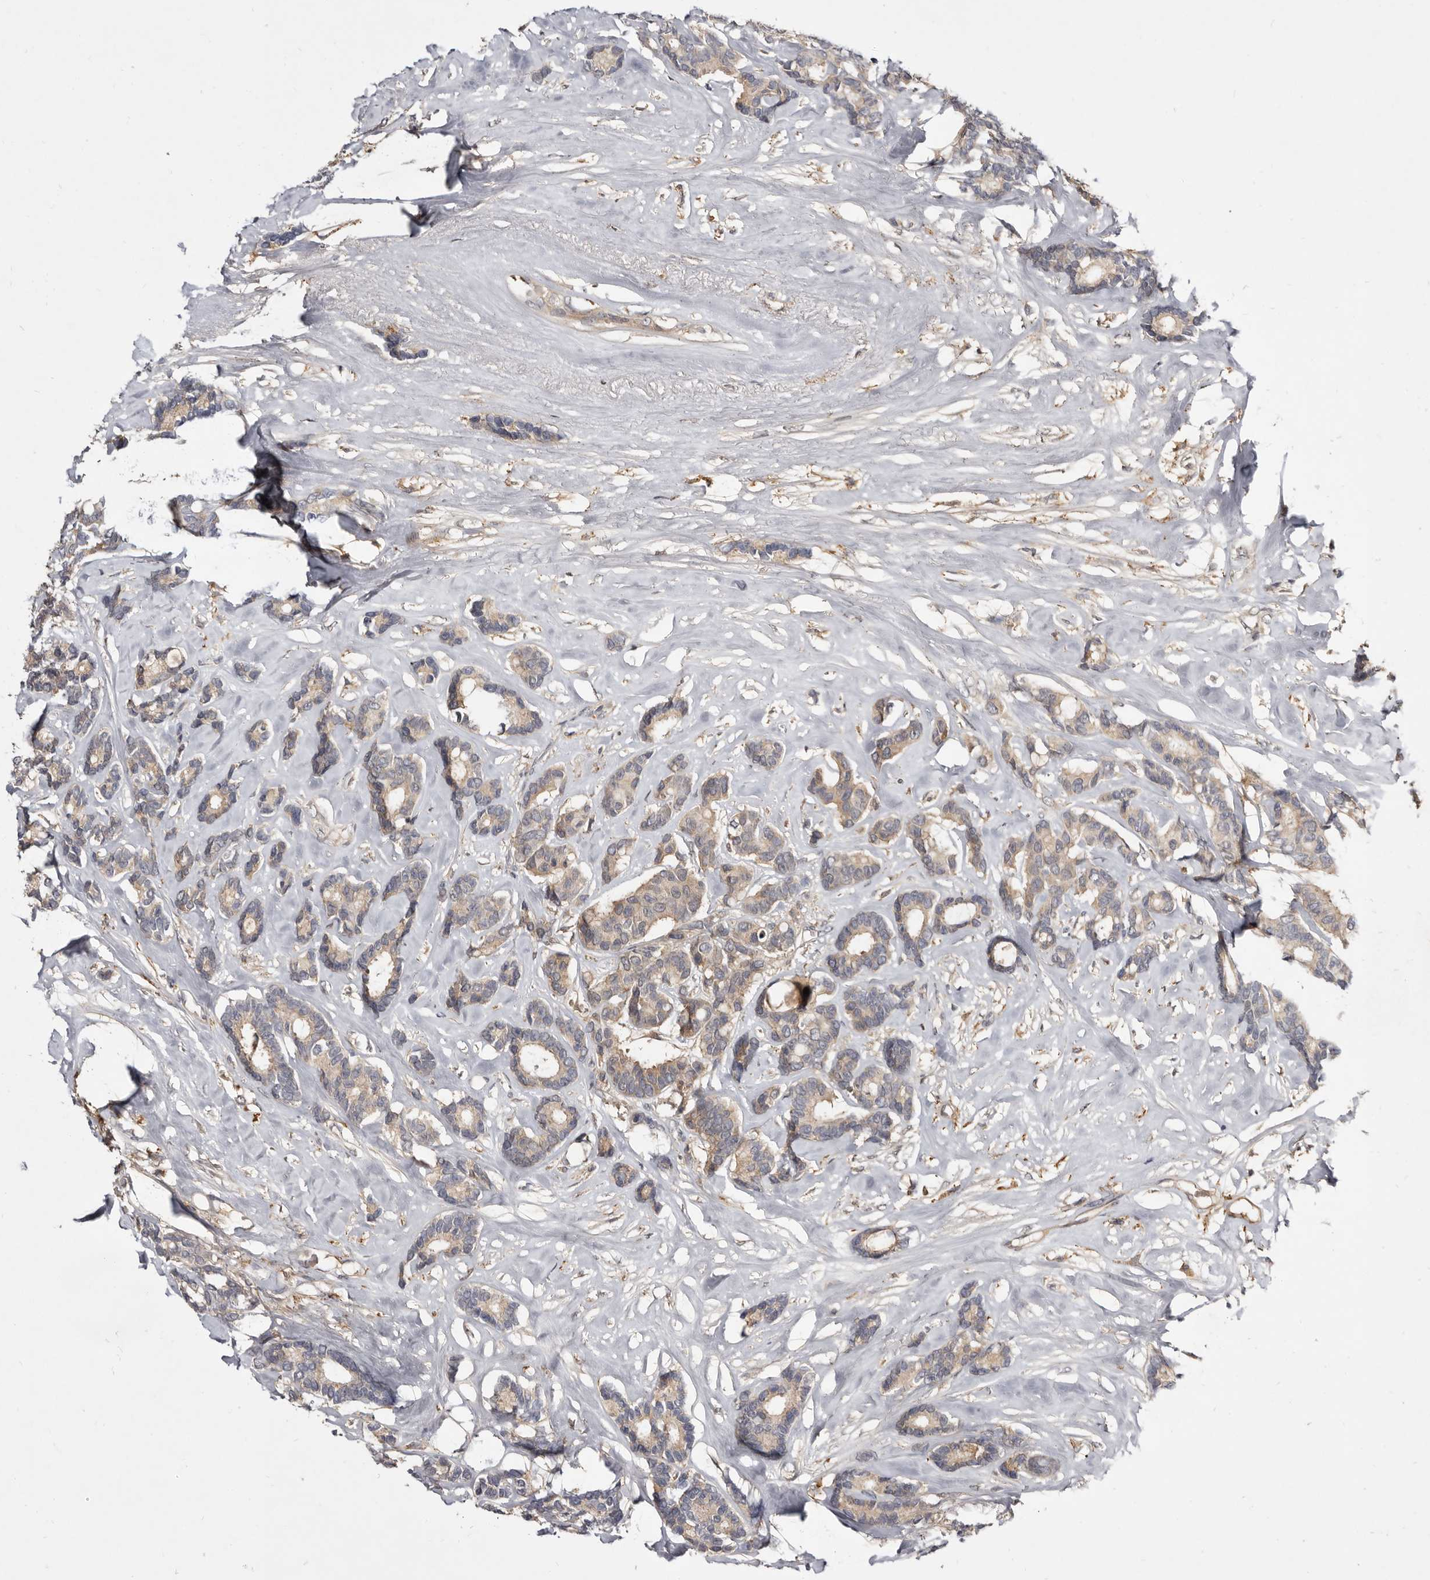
{"staining": {"intensity": "weak", "quantity": "25%-75%", "location": "cytoplasmic/membranous"}, "tissue": "breast cancer", "cell_type": "Tumor cells", "image_type": "cancer", "snomed": [{"axis": "morphology", "description": "Duct carcinoma"}, {"axis": "topography", "description": "Breast"}], "caption": "There is low levels of weak cytoplasmic/membranous positivity in tumor cells of breast intraductal carcinoma, as demonstrated by immunohistochemical staining (brown color).", "gene": "INAVA", "patient": {"sex": "female", "age": 87}}